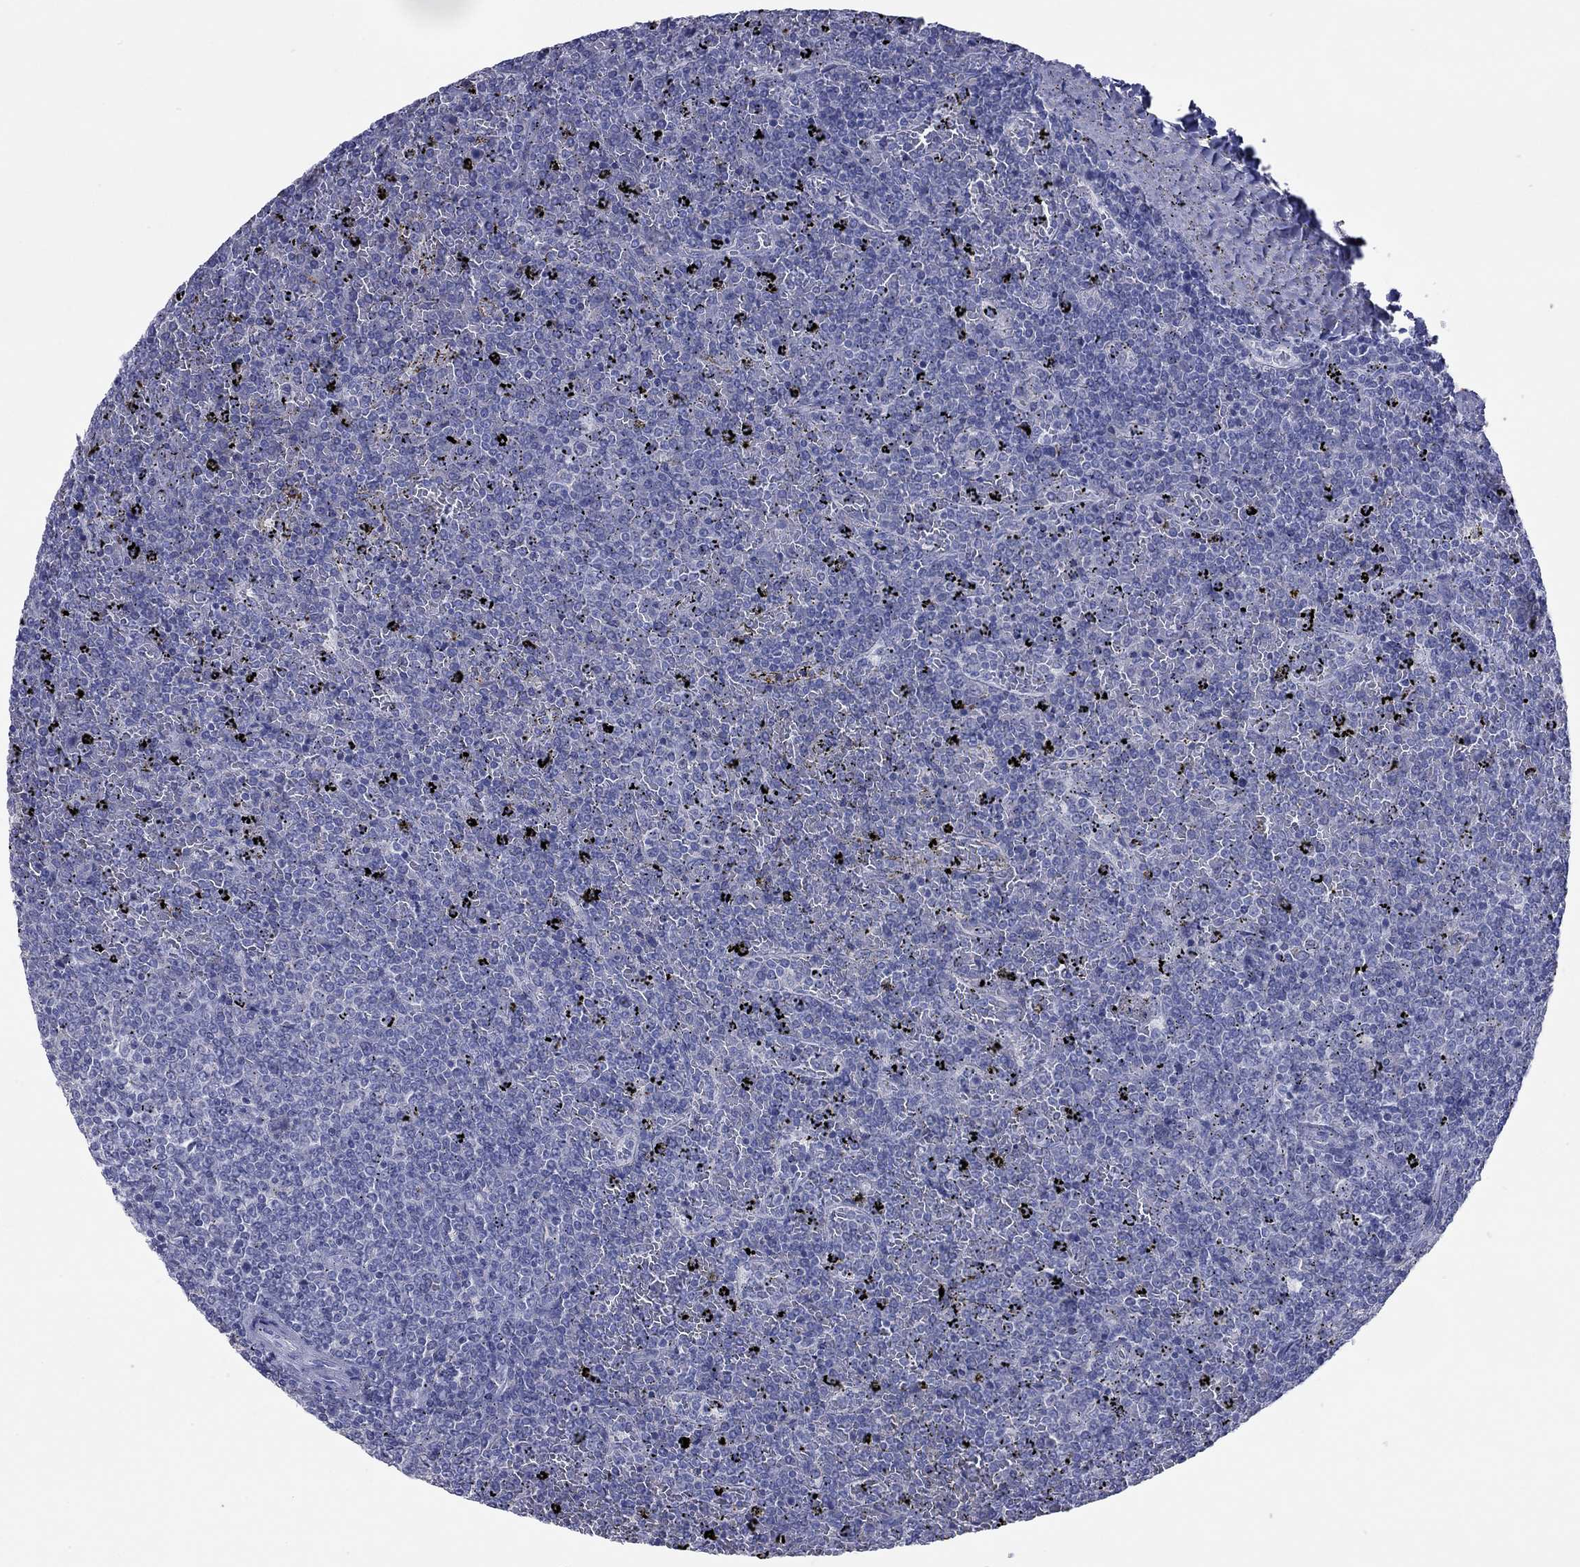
{"staining": {"intensity": "negative", "quantity": "none", "location": "none"}, "tissue": "lymphoma", "cell_type": "Tumor cells", "image_type": "cancer", "snomed": [{"axis": "morphology", "description": "Malignant lymphoma, non-Hodgkin's type, Low grade"}, {"axis": "topography", "description": "Spleen"}], "caption": "The immunohistochemistry micrograph has no significant positivity in tumor cells of low-grade malignant lymphoma, non-Hodgkin's type tissue. The staining is performed using DAB (3,3'-diaminobenzidine) brown chromogen with nuclei counter-stained in using hematoxylin.", "gene": "ACTL7B", "patient": {"sex": "female", "age": 77}}